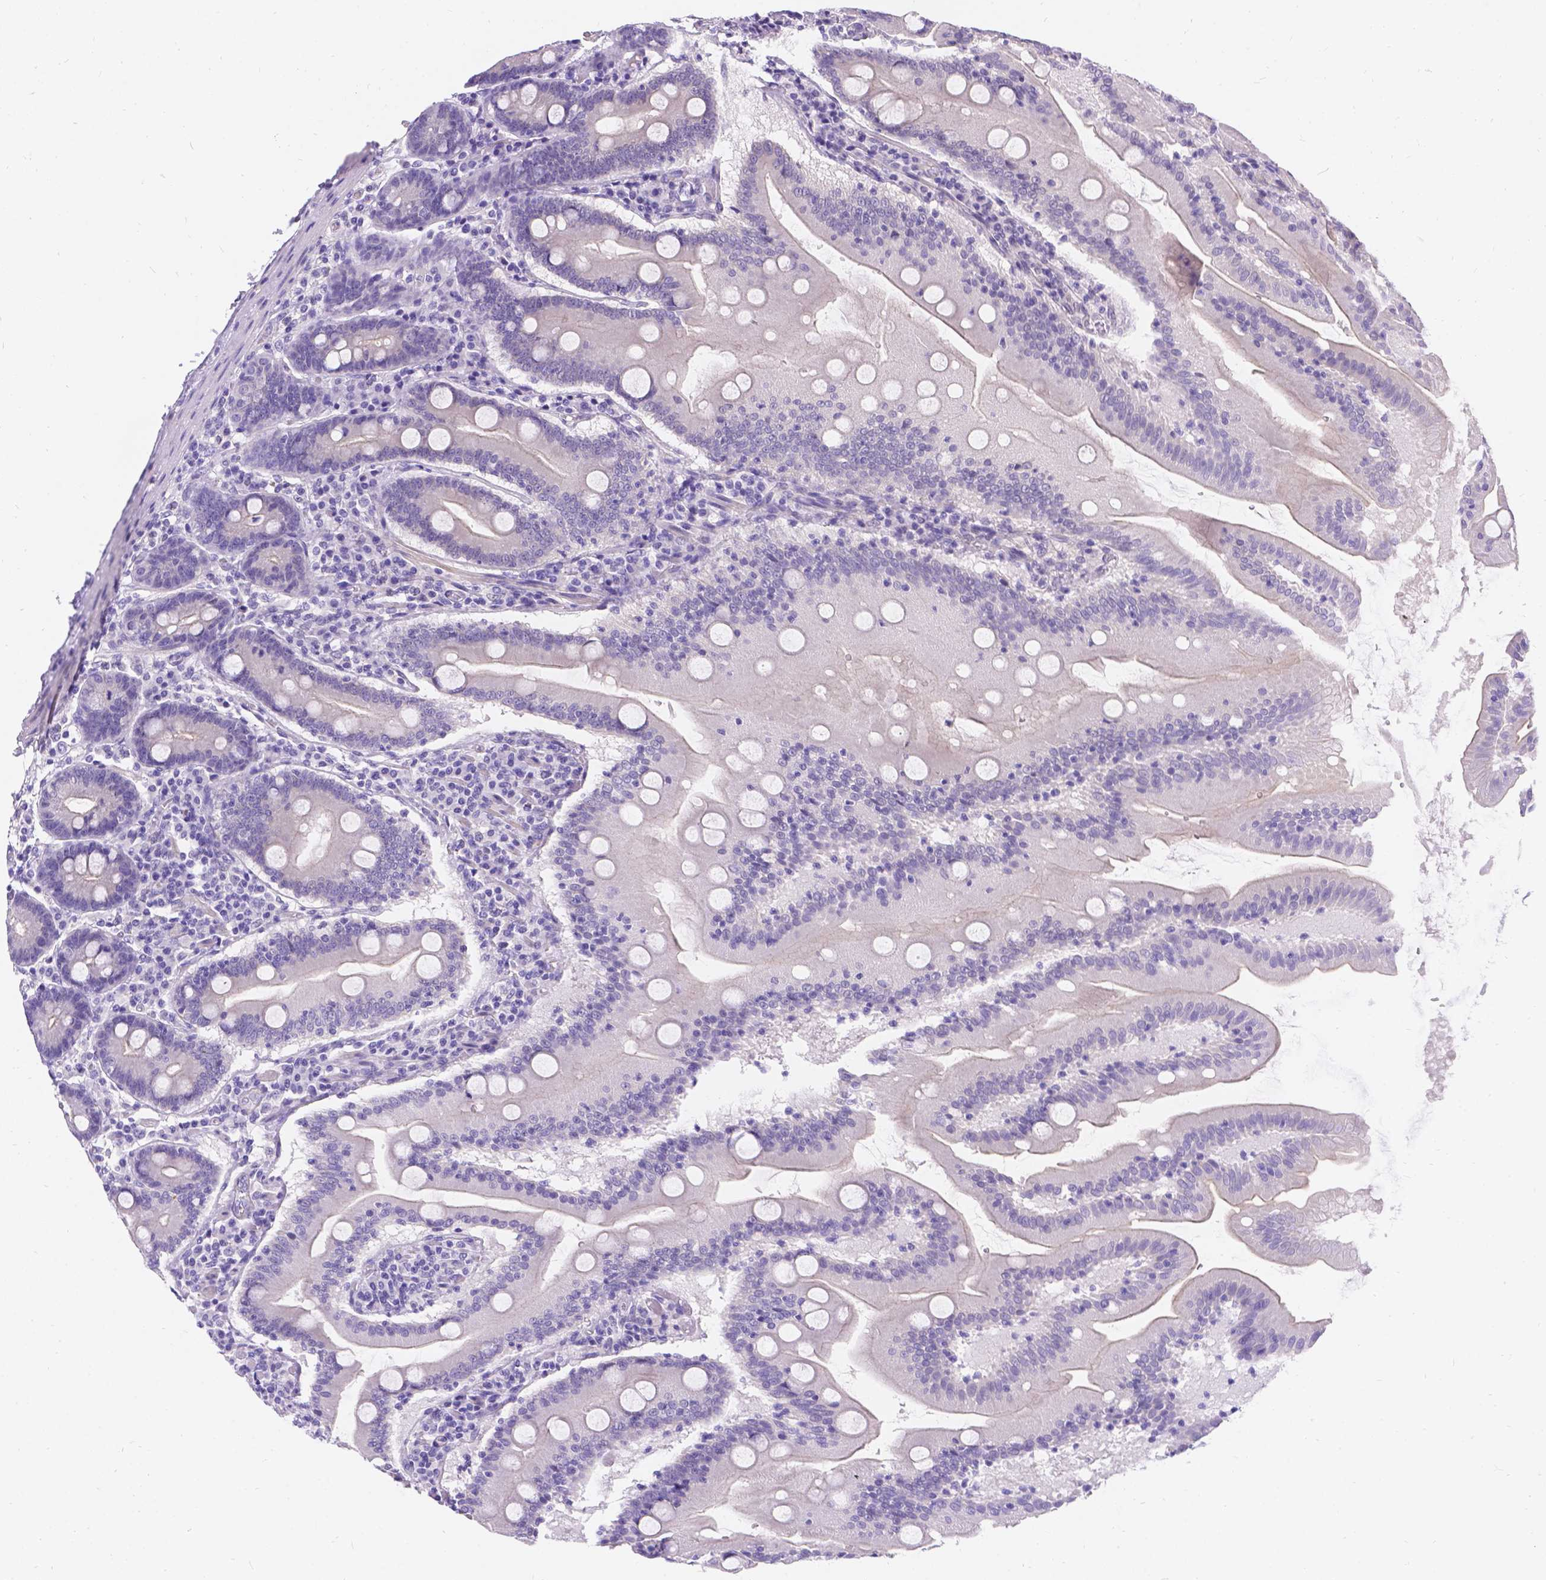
{"staining": {"intensity": "negative", "quantity": "none", "location": "none"}, "tissue": "small intestine", "cell_type": "Glandular cells", "image_type": "normal", "snomed": [{"axis": "morphology", "description": "Normal tissue, NOS"}, {"axis": "topography", "description": "Small intestine"}], "caption": "DAB (3,3'-diaminobenzidine) immunohistochemical staining of benign small intestine shows no significant positivity in glandular cells. Nuclei are stained in blue.", "gene": "PALS1", "patient": {"sex": "male", "age": 37}}